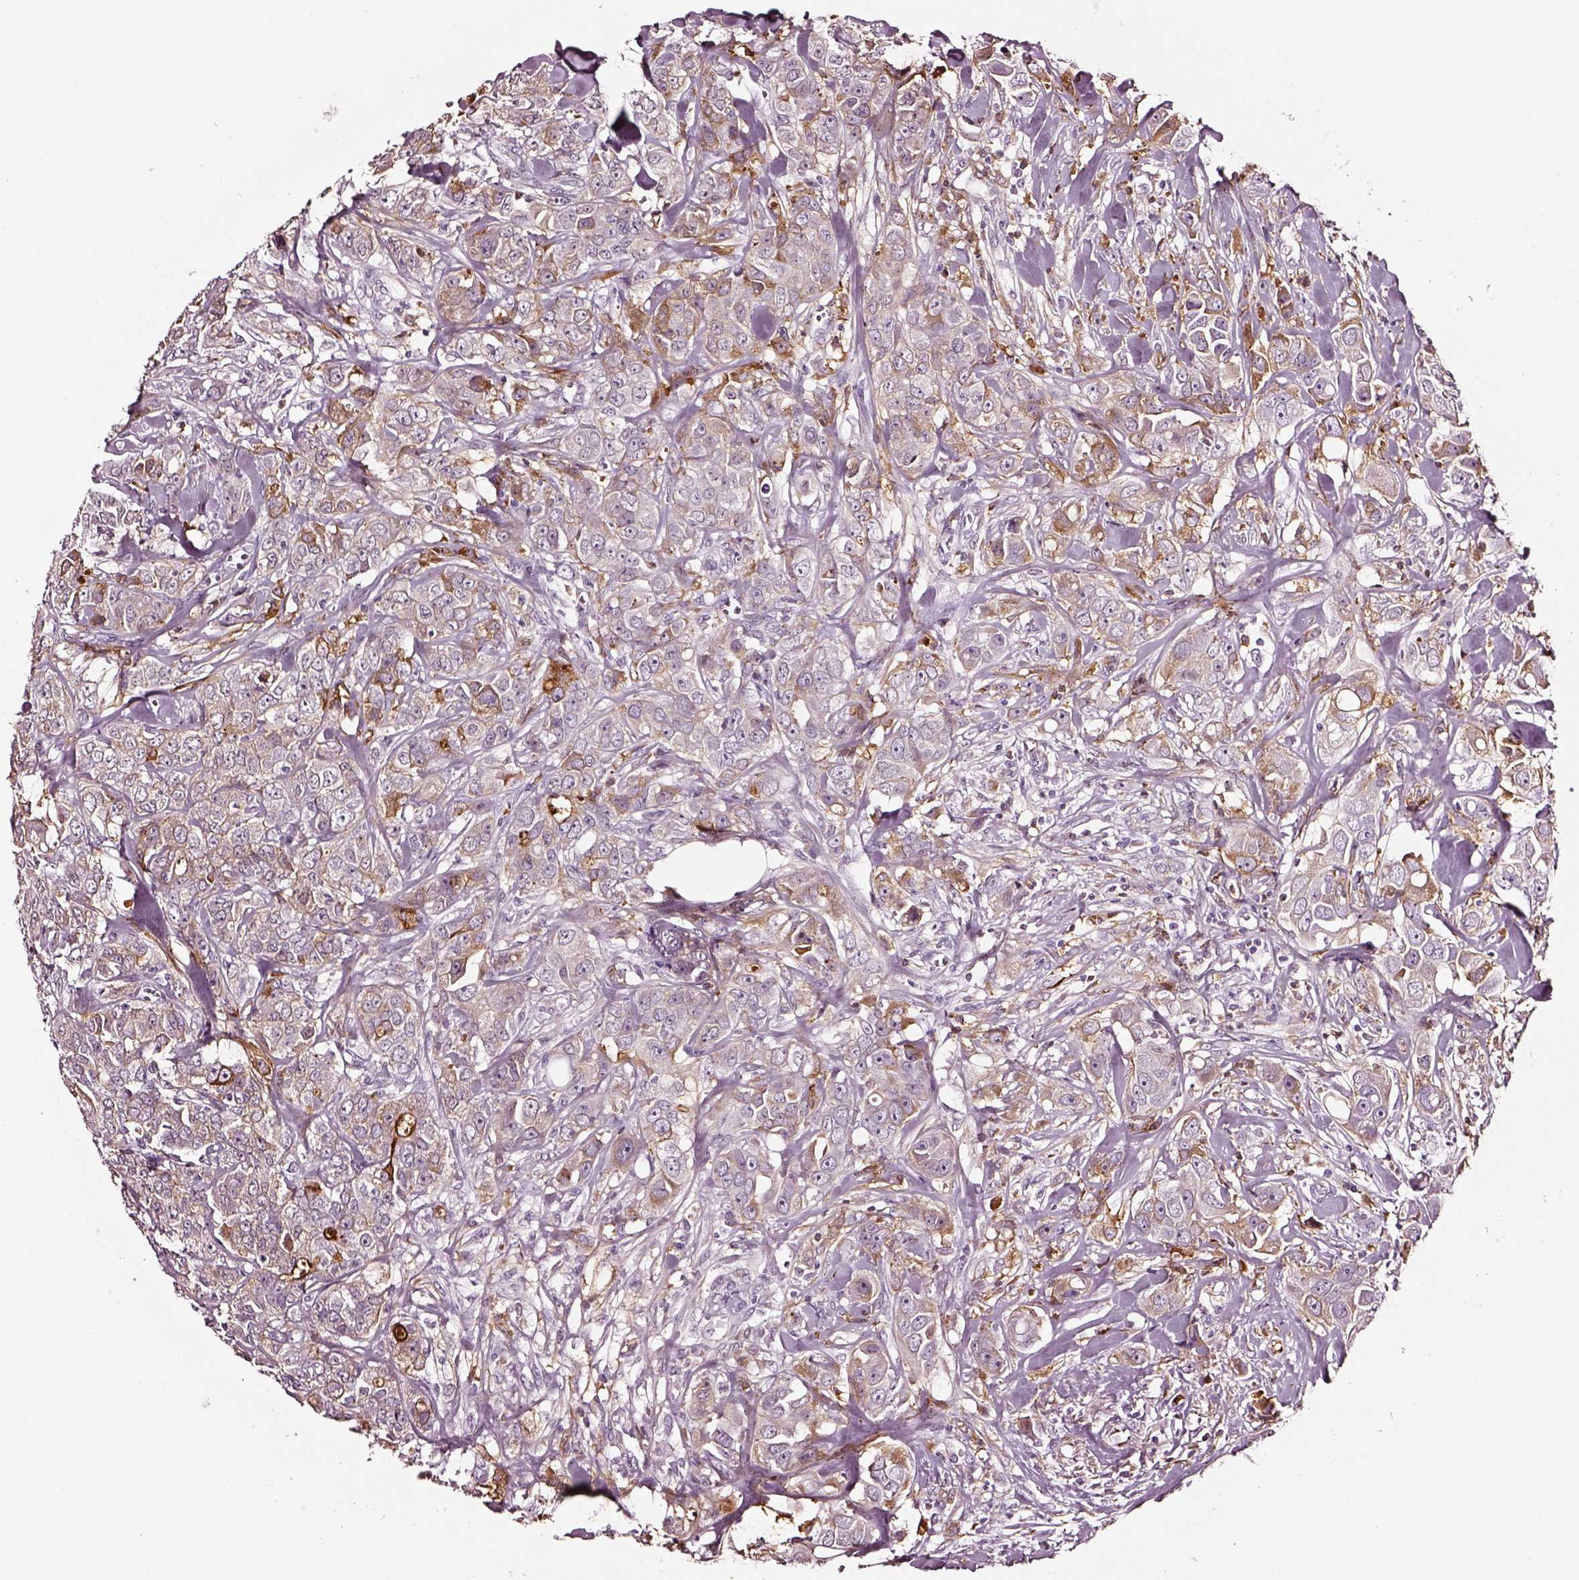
{"staining": {"intensity": "weak", "quantity": "<25%", "location": "cytoplasmic/membranous"}, "tissue": "breast cancer", "cell_type": "Tumor cells", "image_type": "cancer", "snomed": [{"axis": "morphology", "description": "Duct carcinoma"}, {"axis": "topography", "description": "Breast"}], "caption": "DAB immunohistochemical staining of human breast invasive ductal carcinoma exhibits no significant staining in tumor cells.", "gene": "TF", "patient": {"sex": "female", "age": 43}}